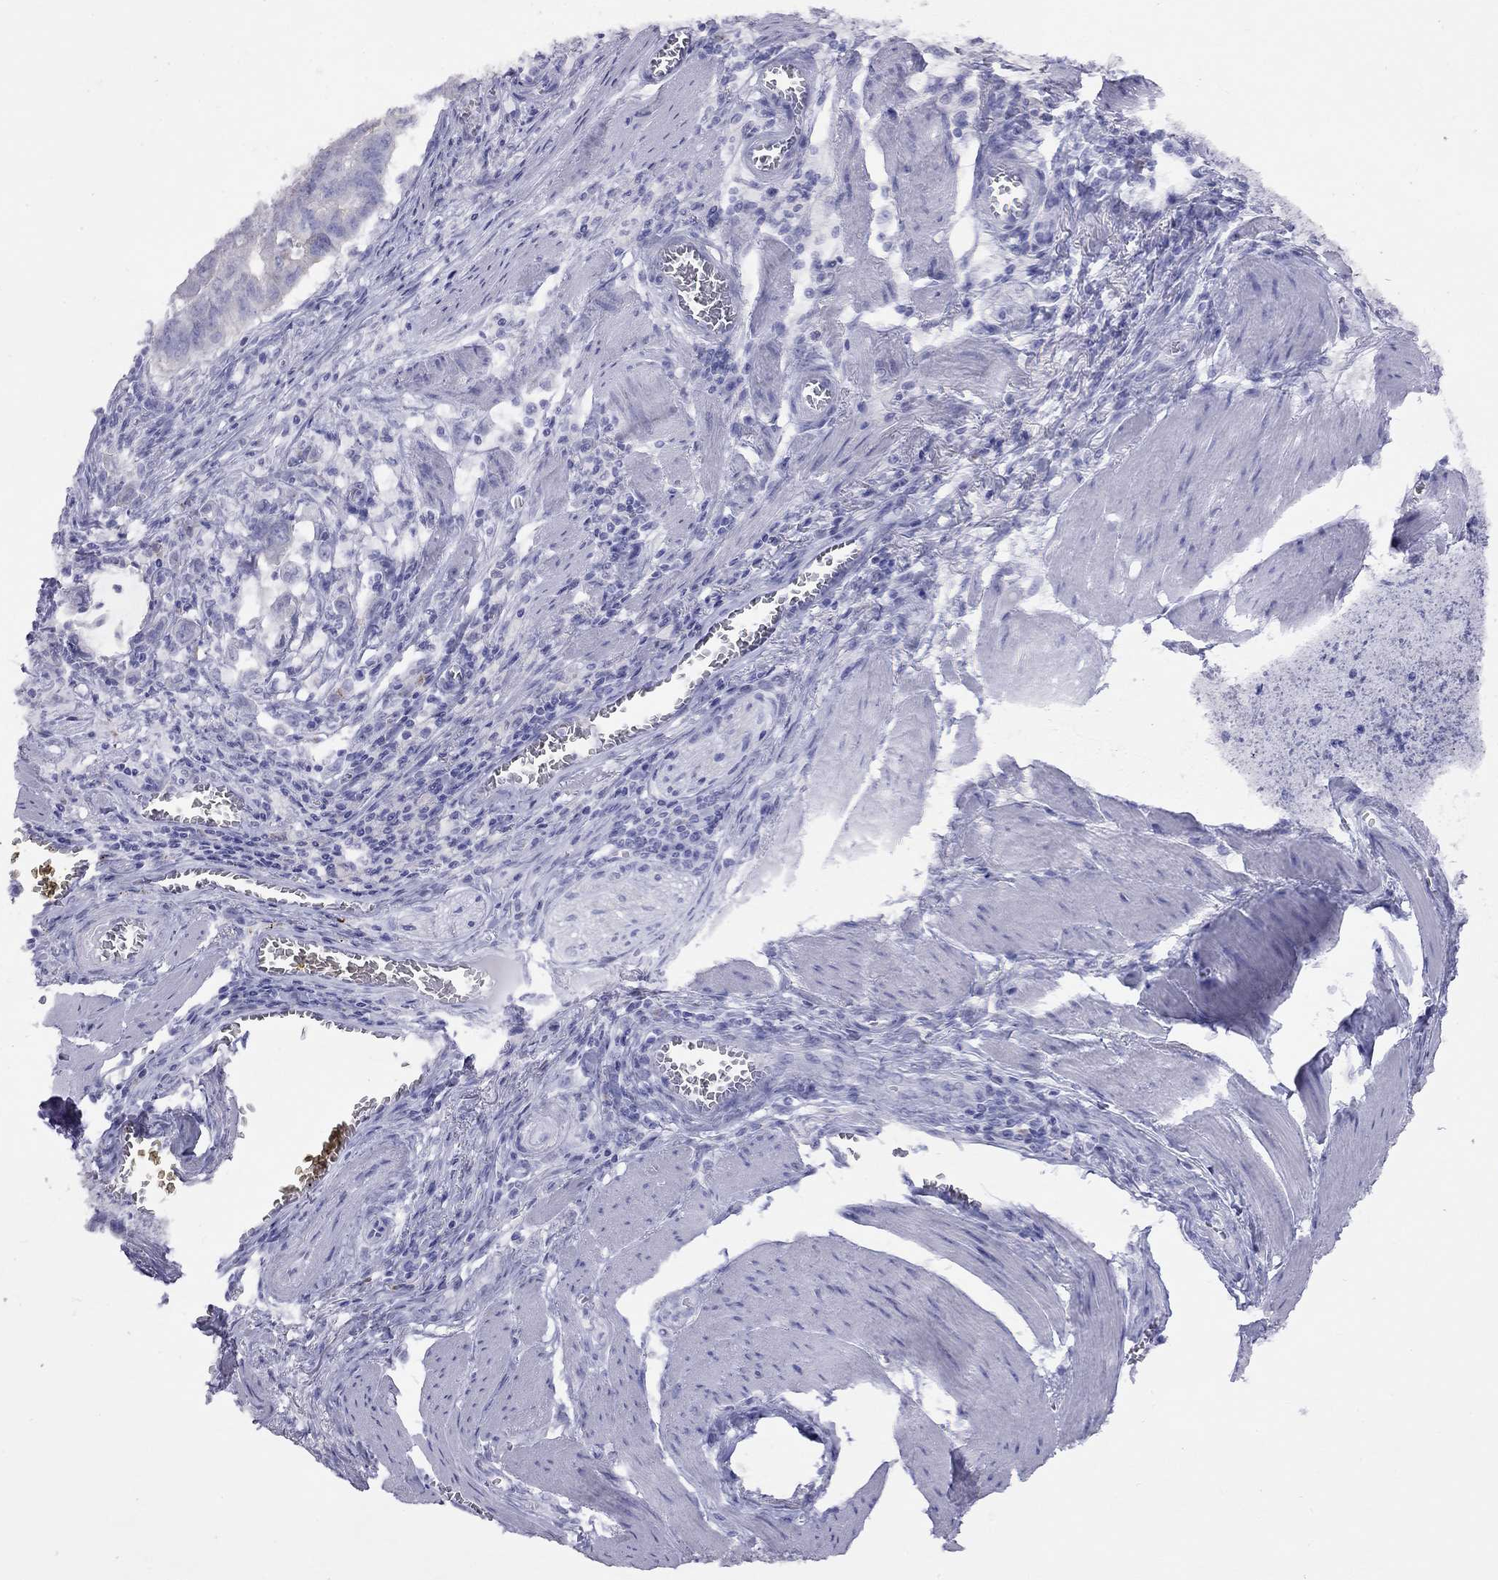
{"staining": {"intensity": "negative", "quantity": "none", "location": "none"}, "tissue": "stomach cancer", "cell_type": "Tumor cells", "image_type": "cancer", "snomed": [{"axis": "morphology", "description": "Adenocarcinoma, NOS"}, {"axis": "topography", "description": "Stomach, upper"}], "caption": "Immunohistochemistry photomicrograph of neoplastic tissue: adenocarcinoma (stomach) stained with DAB demonstrates no significant protein staining in tumor cells. (Brightfield microscopy of DAB (3,3'-diaminobenzidine) immunohistochemistry at high magnification).", "gene": "HLA-DQB2", "patient": {"sex": "male", "age": 80}}